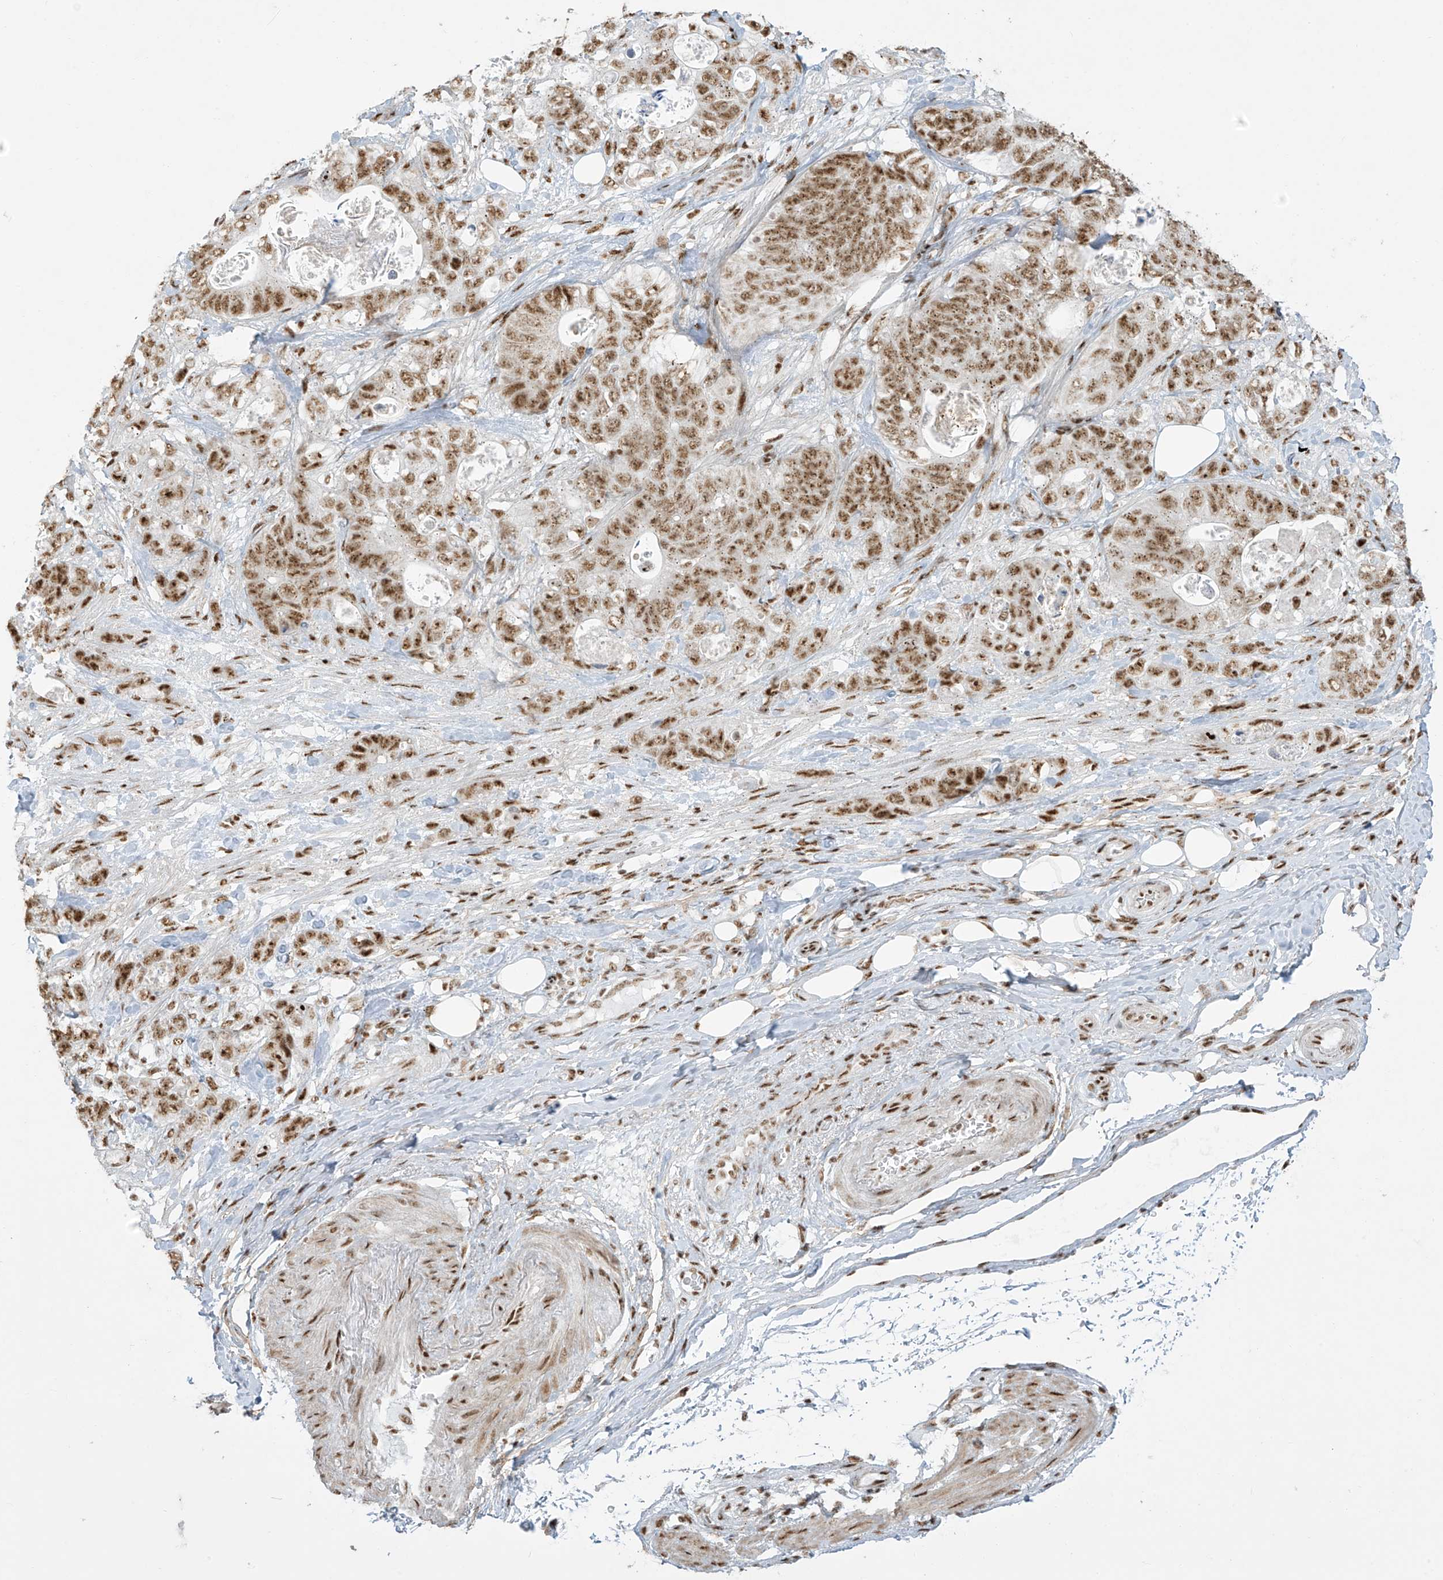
{"staining": {"intensity": "moderate", "quantity": ">75%", "location": "nuclear"}, "tissue": "stomach cancer", "cell_type": "Tumor cells", "image_type": "cancer", "snomed": [{"axis": "morphology", "description": "Normal tissue, NOS"}, {"axis": "morphology", "description": "Adenocarcinoma, NOS"}, {"axis": "topography", "description": "Stomach"}], "caption": "The immunohistochemical stain labels moderate nuclear positivity in tumor cells of stomach cancer tissue.", "gene": "MS4A6A", "patient": {"sex": "female", "age": 89}}